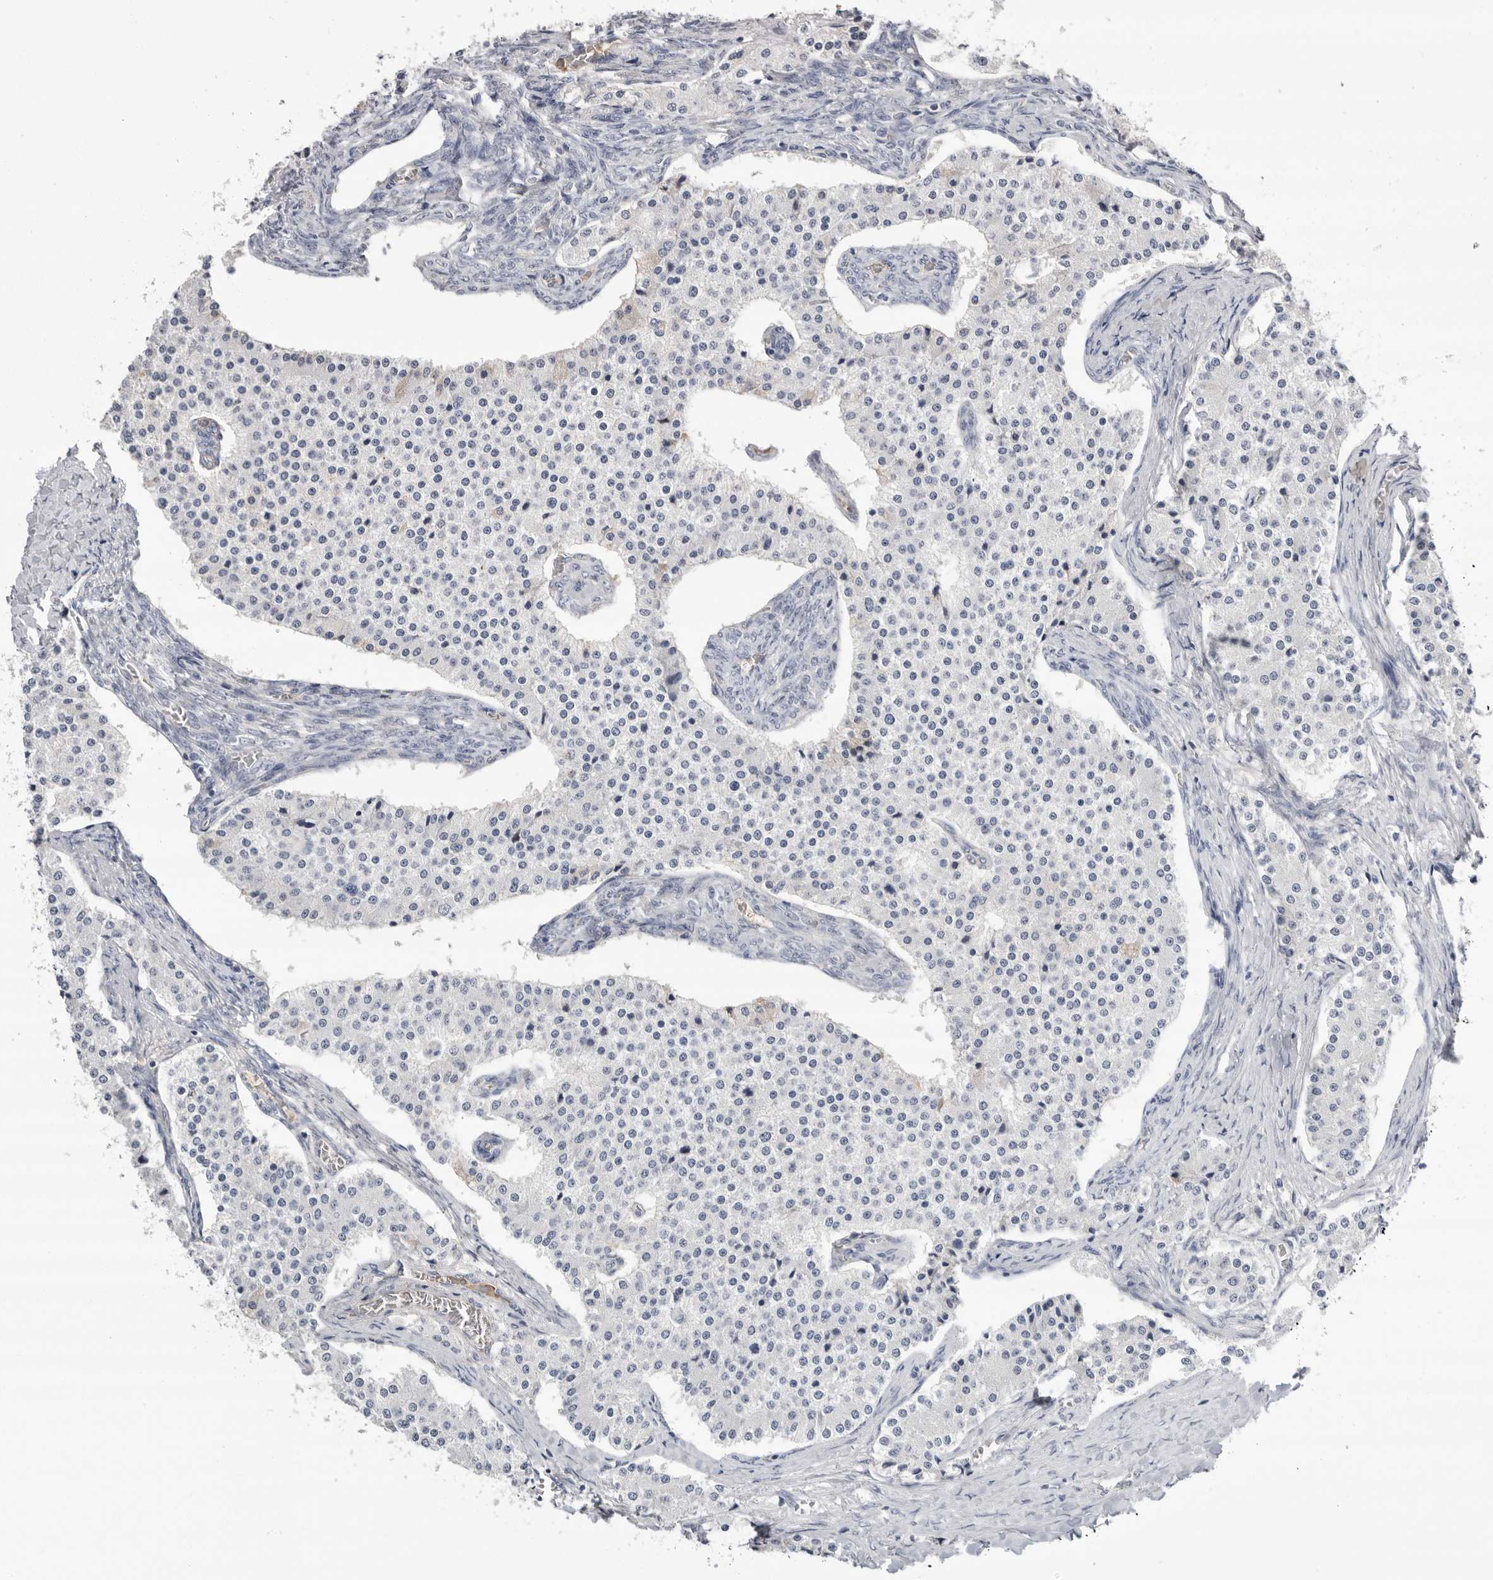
{"staining": {"intensity": "negative", "quantity": "none", "location": "none"}, "tissue": "carcinoid", "cell_type": "Tumor cells", "image_type": "cancer", "snomed": [{"axis": "morphology", "description": "Carcinoid, malignant, NOS"}, {"axis": "topography", "description": "Colon"}], "caption": "This is an IHC photomicrograph of human carcinoid (malignant). There is no expression in tumor cells.", "gene": "APOA2", "patient": {"sex": "female", "age": 52}}